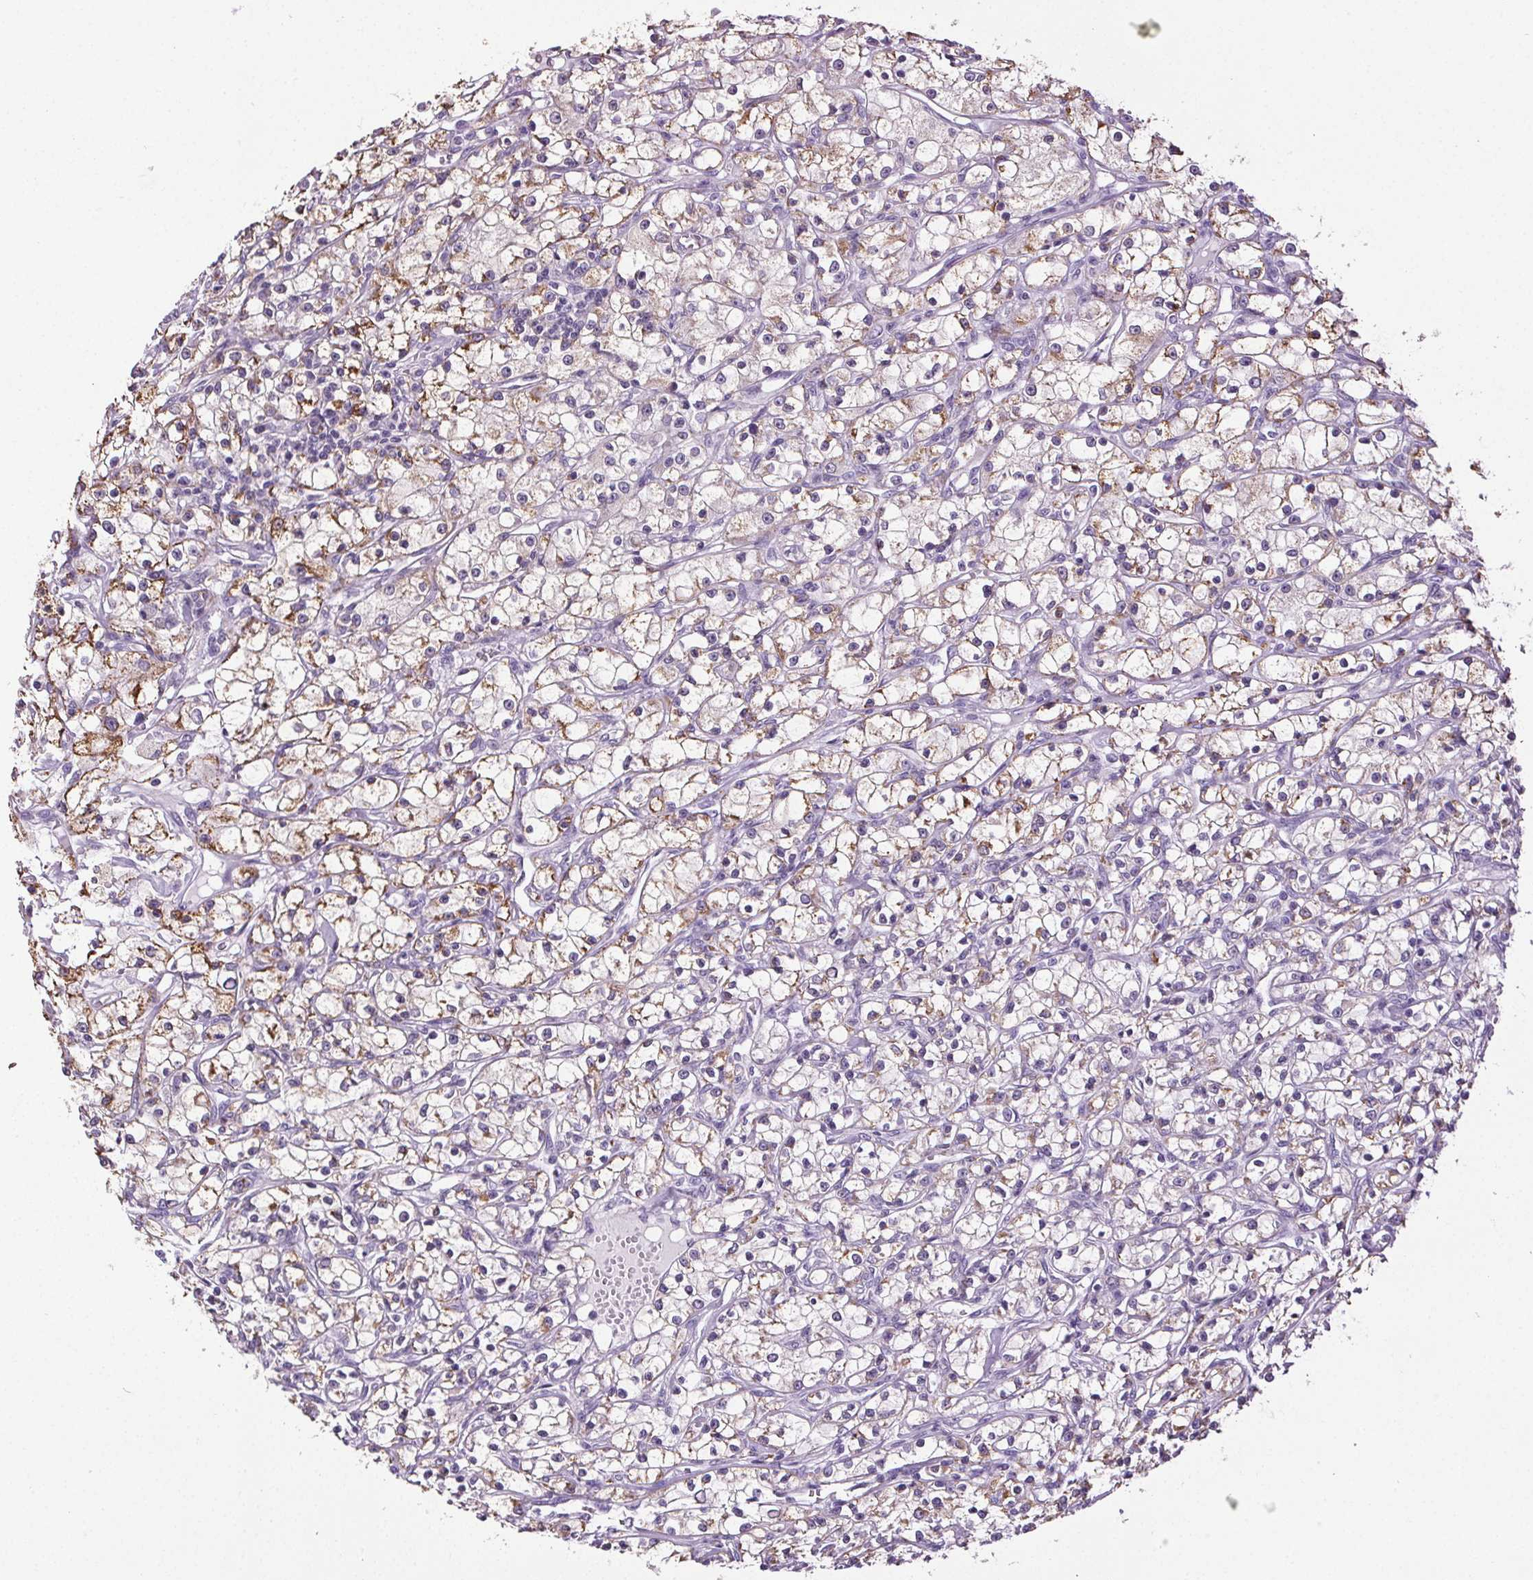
{"staining": {"intensity": "moderate", "quantity": "25%-75%", "location": "cytoplasmic/membranous"}, "tissue": "renal cancer", "cell_type": "Tumor cells", "image_type": "cancer", "snomed": [{"axis": "morphology", "description": "Adenocarcinoma, NOS"}, {"axis": "topography", "description": "Kidney"}], "caption": "Immunohistochemical staining of human renal cancer reveals medium levels of moderate cytoplasmic/membranous positivity in approximately 25%-75% of tumor cells. (DAB (3,3'-diaminobenzidine) = brown stain, brightfield microscopy at high magnification).", "gene": "GPIHBP1", "patient": {"sex": "female", "age": 59}}